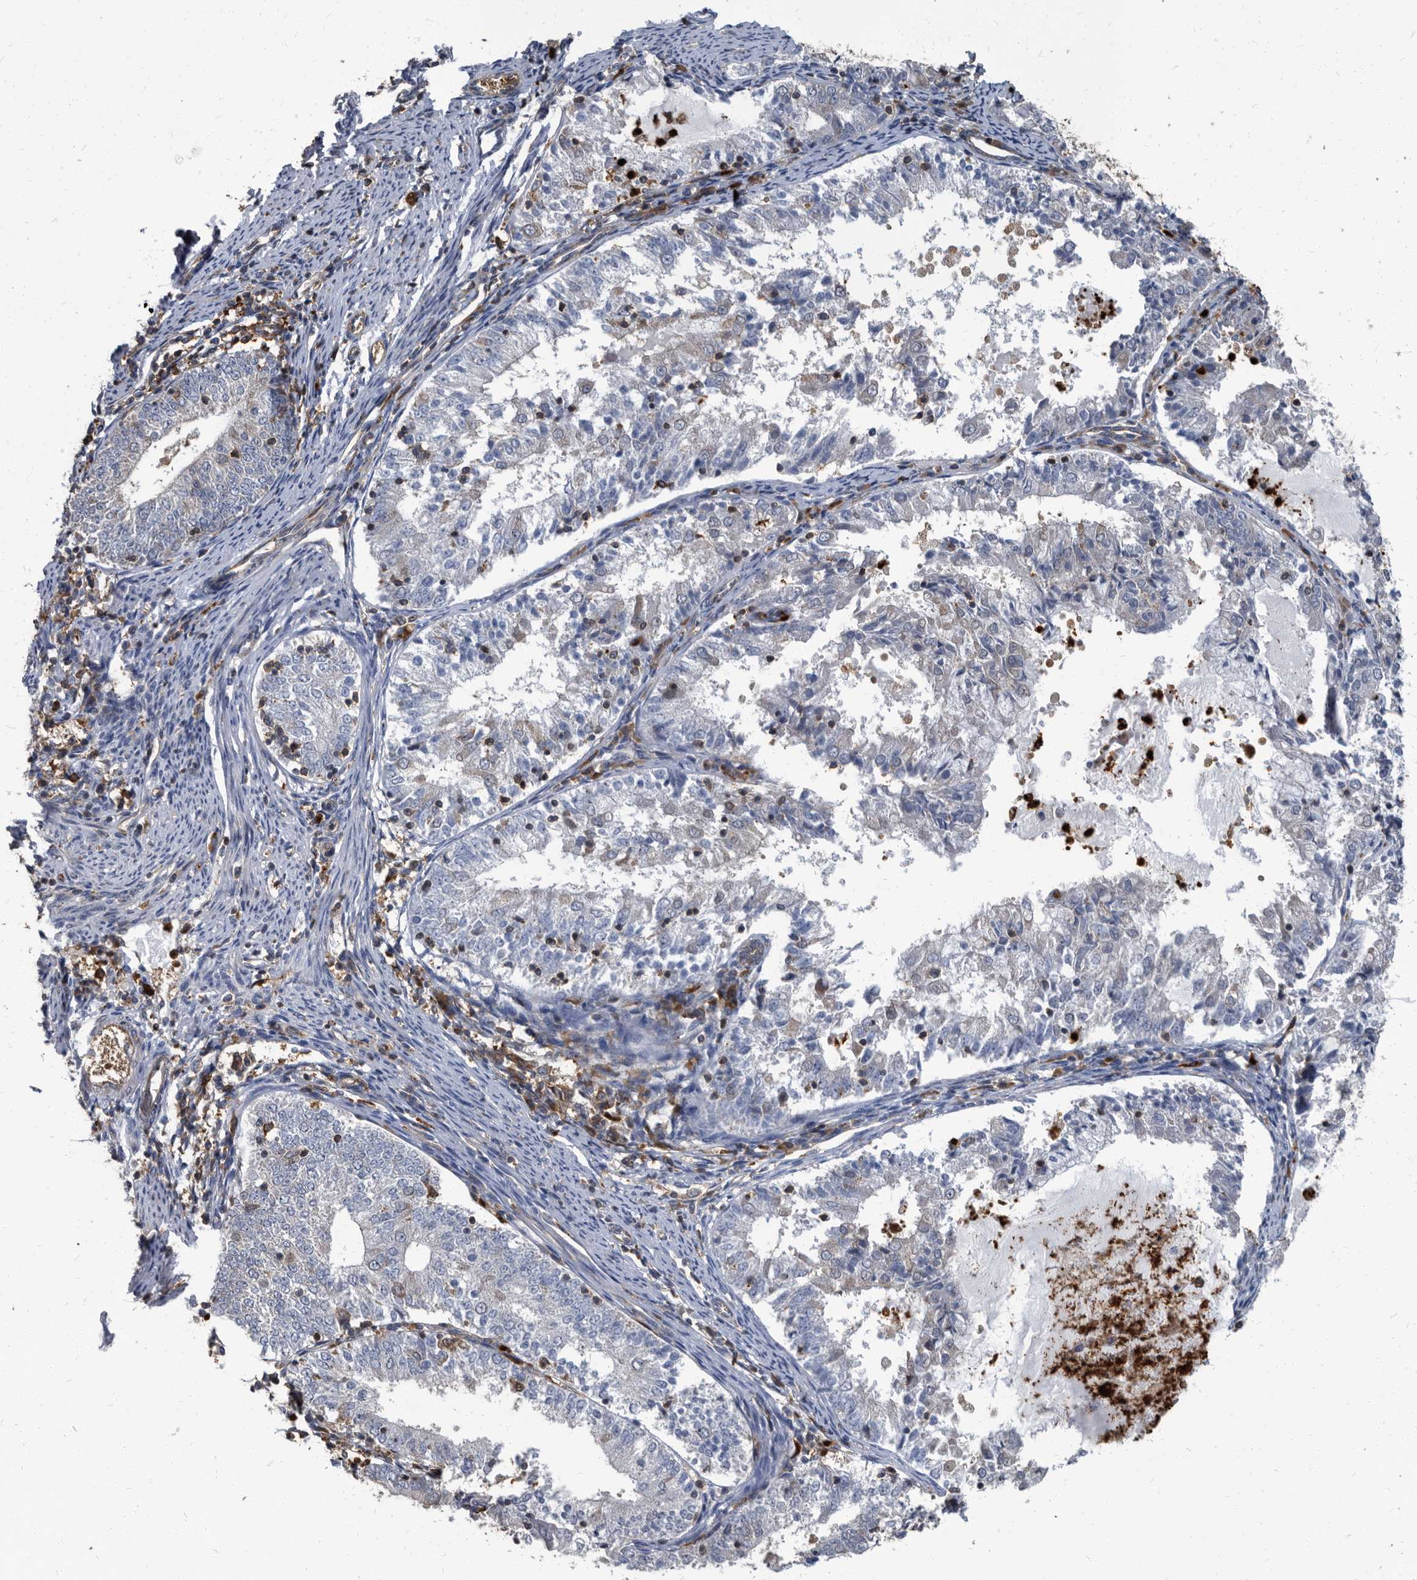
{"staining": {"intensity": "negative", "quantity": "none", "location": "none"}, "tissue": "endometrial cancer", "cell_type": "Tumor cells", "image_type": "cancer", "snomed": [{"axis": "morphology", "description": "Adenocarcinoma, NOS"}, {"axis": "topography", "description": "Endometrium"}], "caption": "Immunohistochemical staining of endometrial cancer (adenocarcinoma) demonstrates no significant expression in tumor cells.", "gene": "CDV3", "patient": {"sex": "female", "age": 57}}